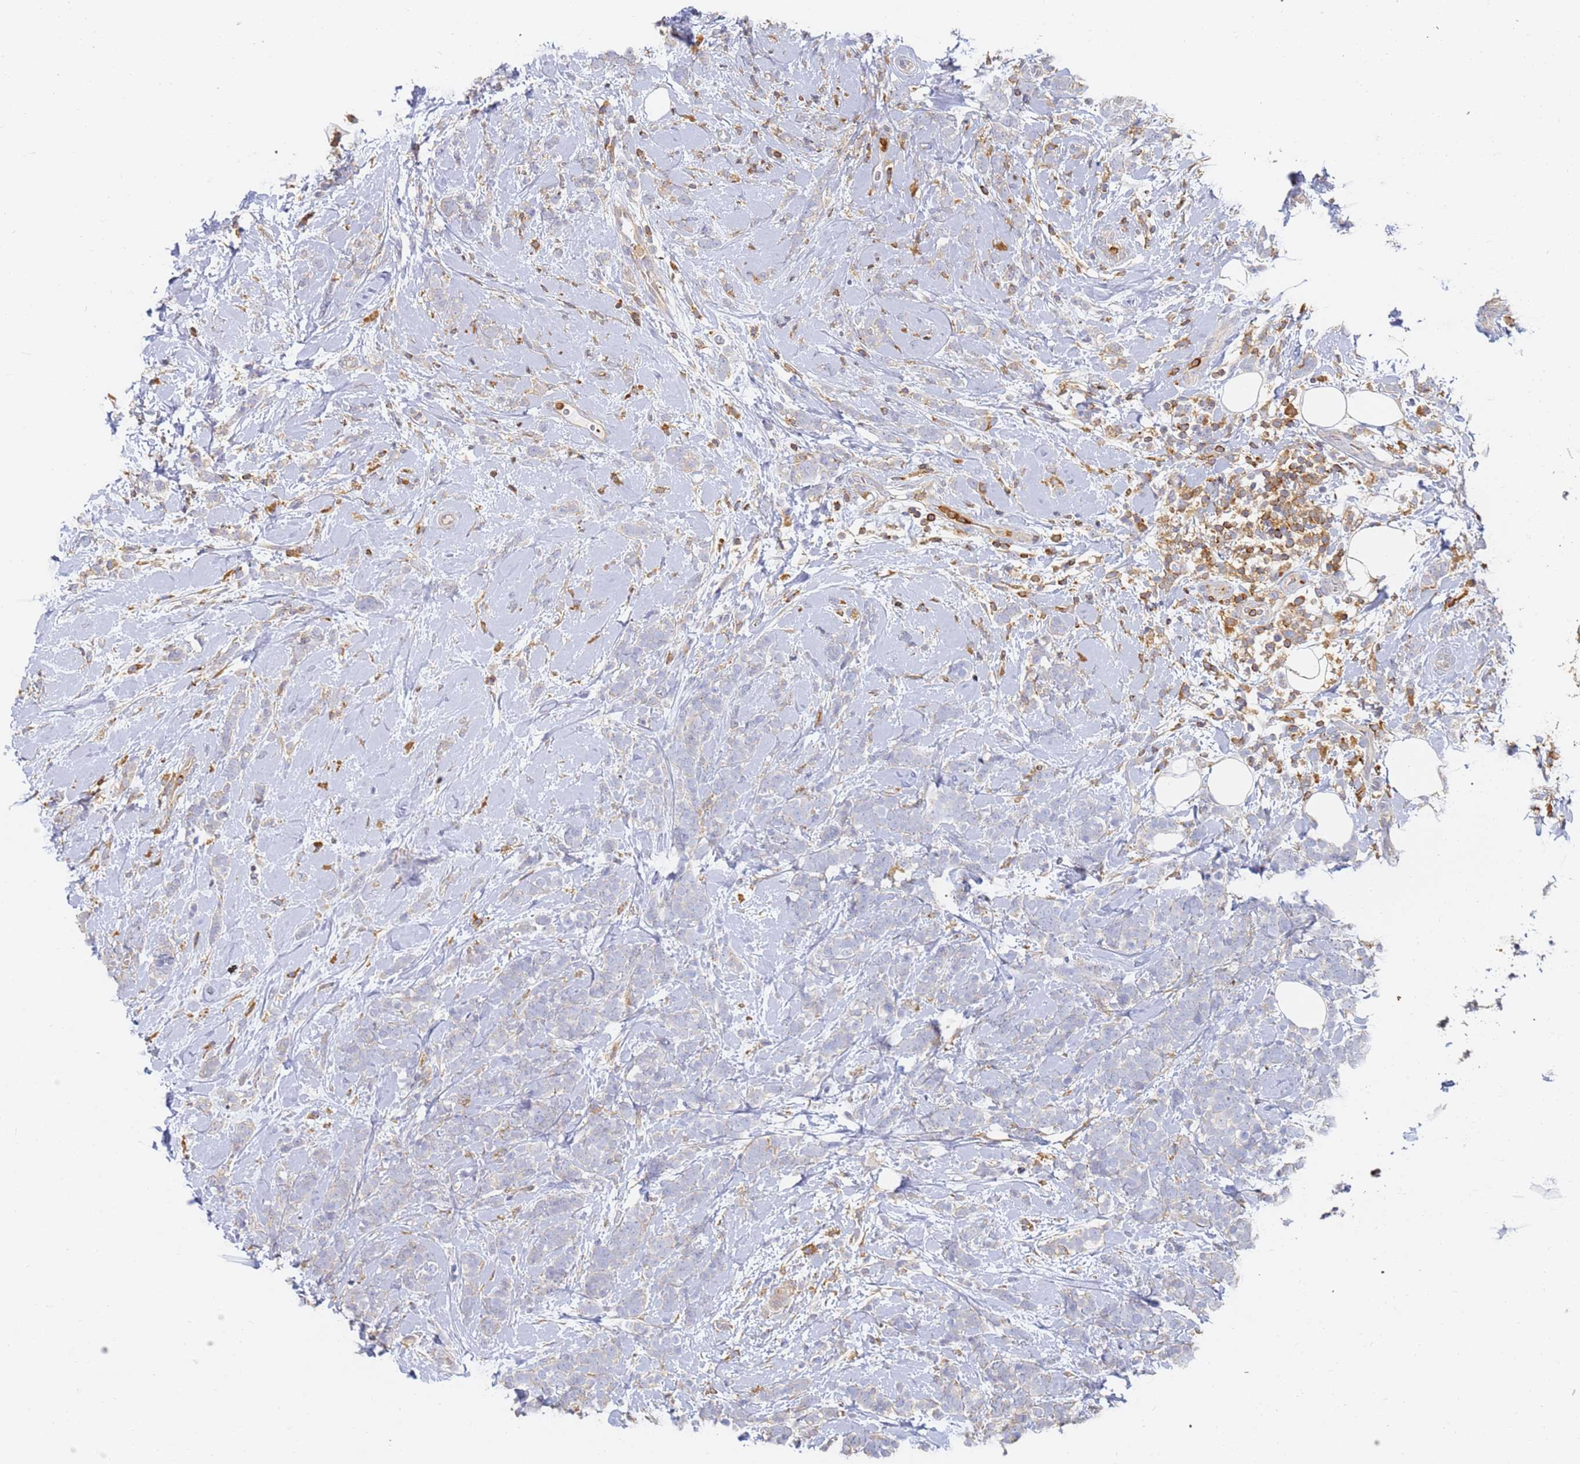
{"staining": {"intensity": "negative", "quantity": "none", "location": "none"}, "tissue": "breast cancer", "cell_type": "Tumor cells", "image_type": "cancer", "snomed": [{"axis": "morphology", "description": "Lobular carcinoma"}, {"axis": "topography", "description": "Breast"}], "caption": "Breast cancer (lobular carcinoma) stained for a protein using IHC demonstrates no staining tumor cells.", "gene": "BIN2", "patient": {"sex": "female", "age": 58}}